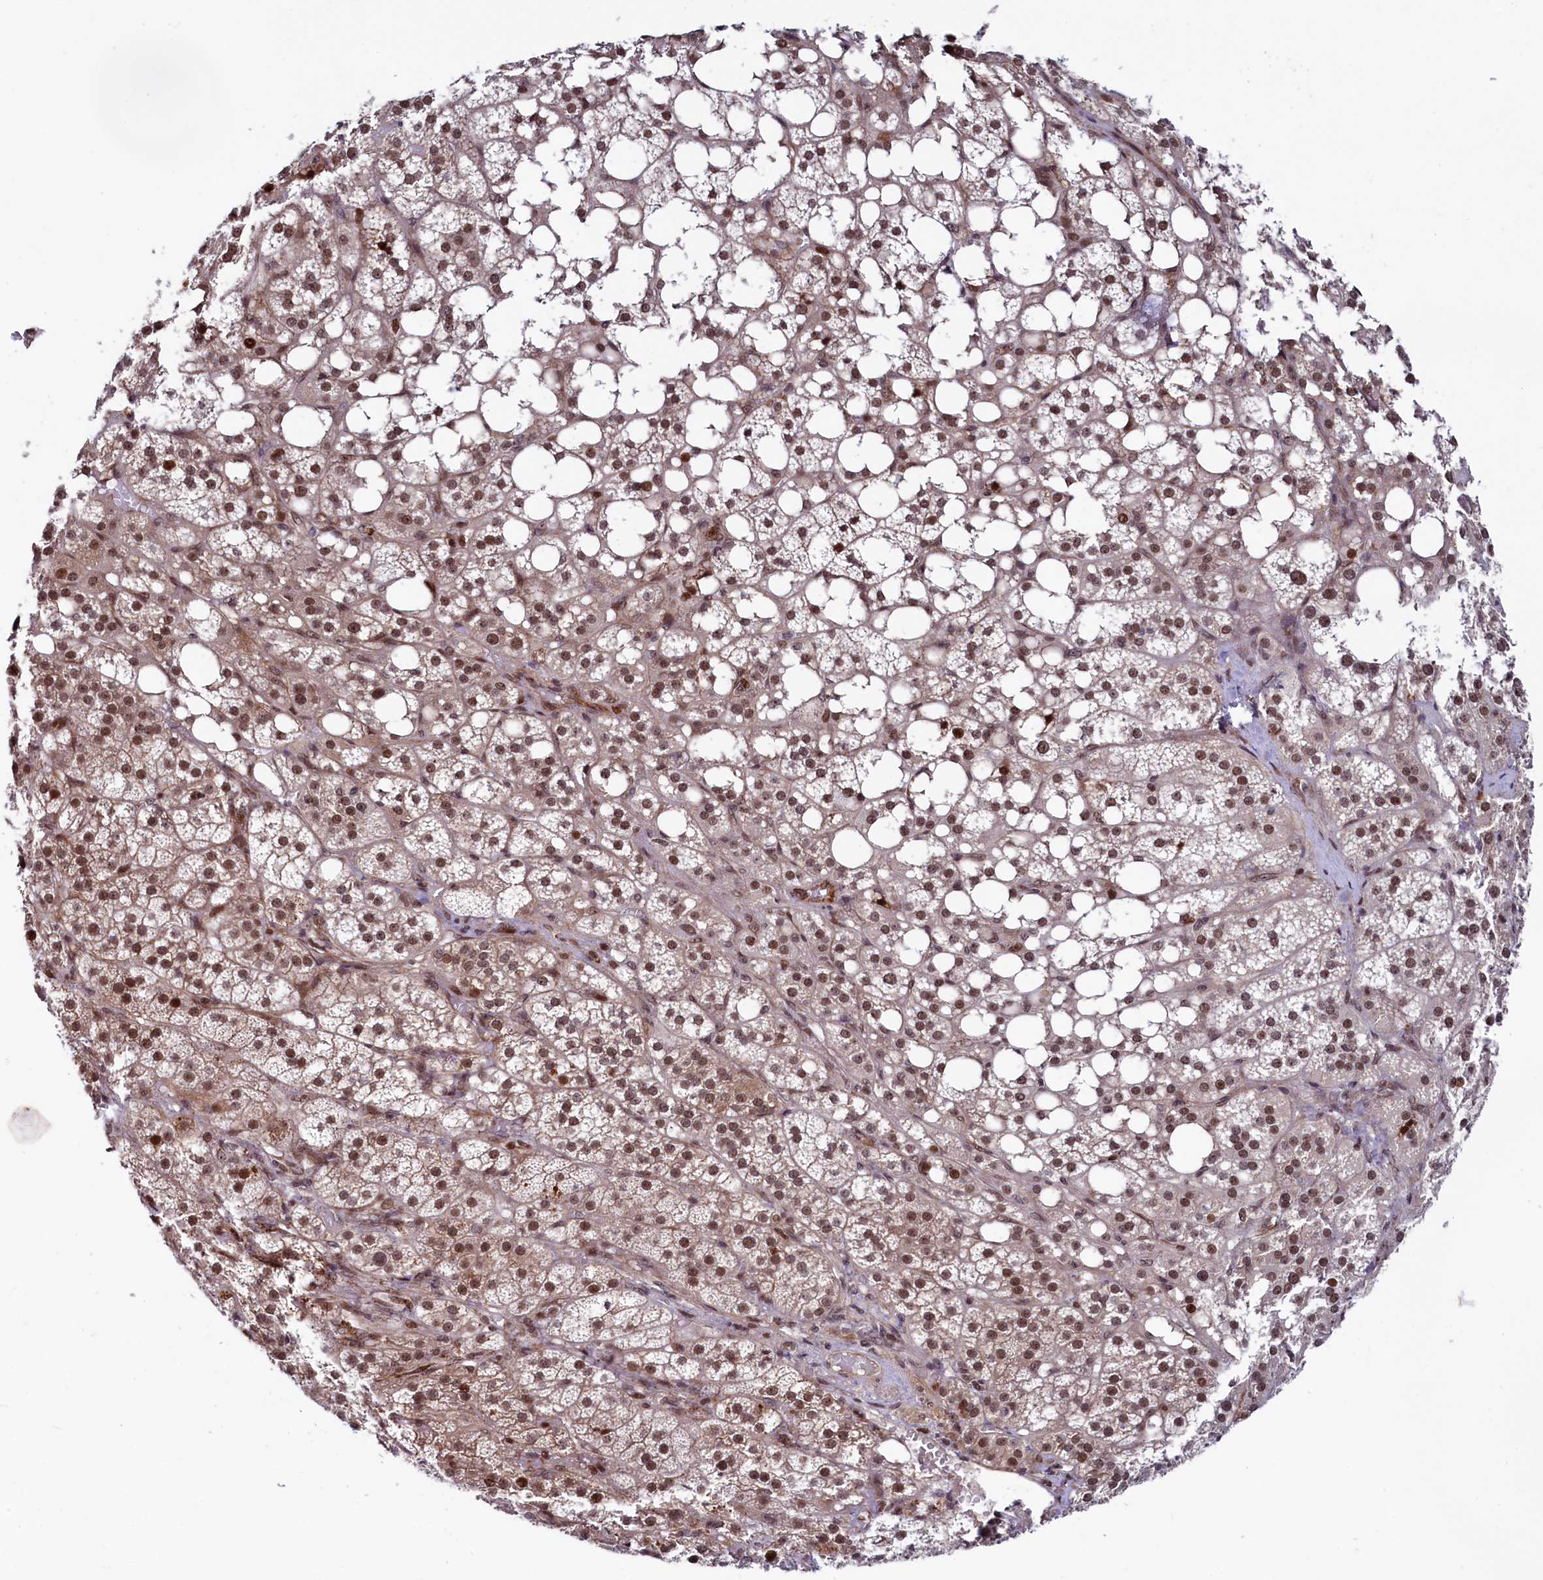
{"staining": {"intensity": "moderate", "quantity": ">75%", "location": "cytoplasmic/membranous,nuclear"}, "tissue": "adrenal gland", "cell_type": "Glandular cells", "image_type": "normal", "snomed": [{"axis": "morphology", "description": "Normal tissue, NOS"}, {"axis": "topography", "description": "Adrenal gland"}], "caption": "Immunohistochemical staining of normal human adrenal gland demonstrates >75% levels of moderate cytoplasmic/membranous,nuclear protein expression in about >75% of glandular cells. (Brightfield microscopy of DAB IHC at high magnification).", "gene": "LEO1", "patient": {"sex": "female", "age": 59}}